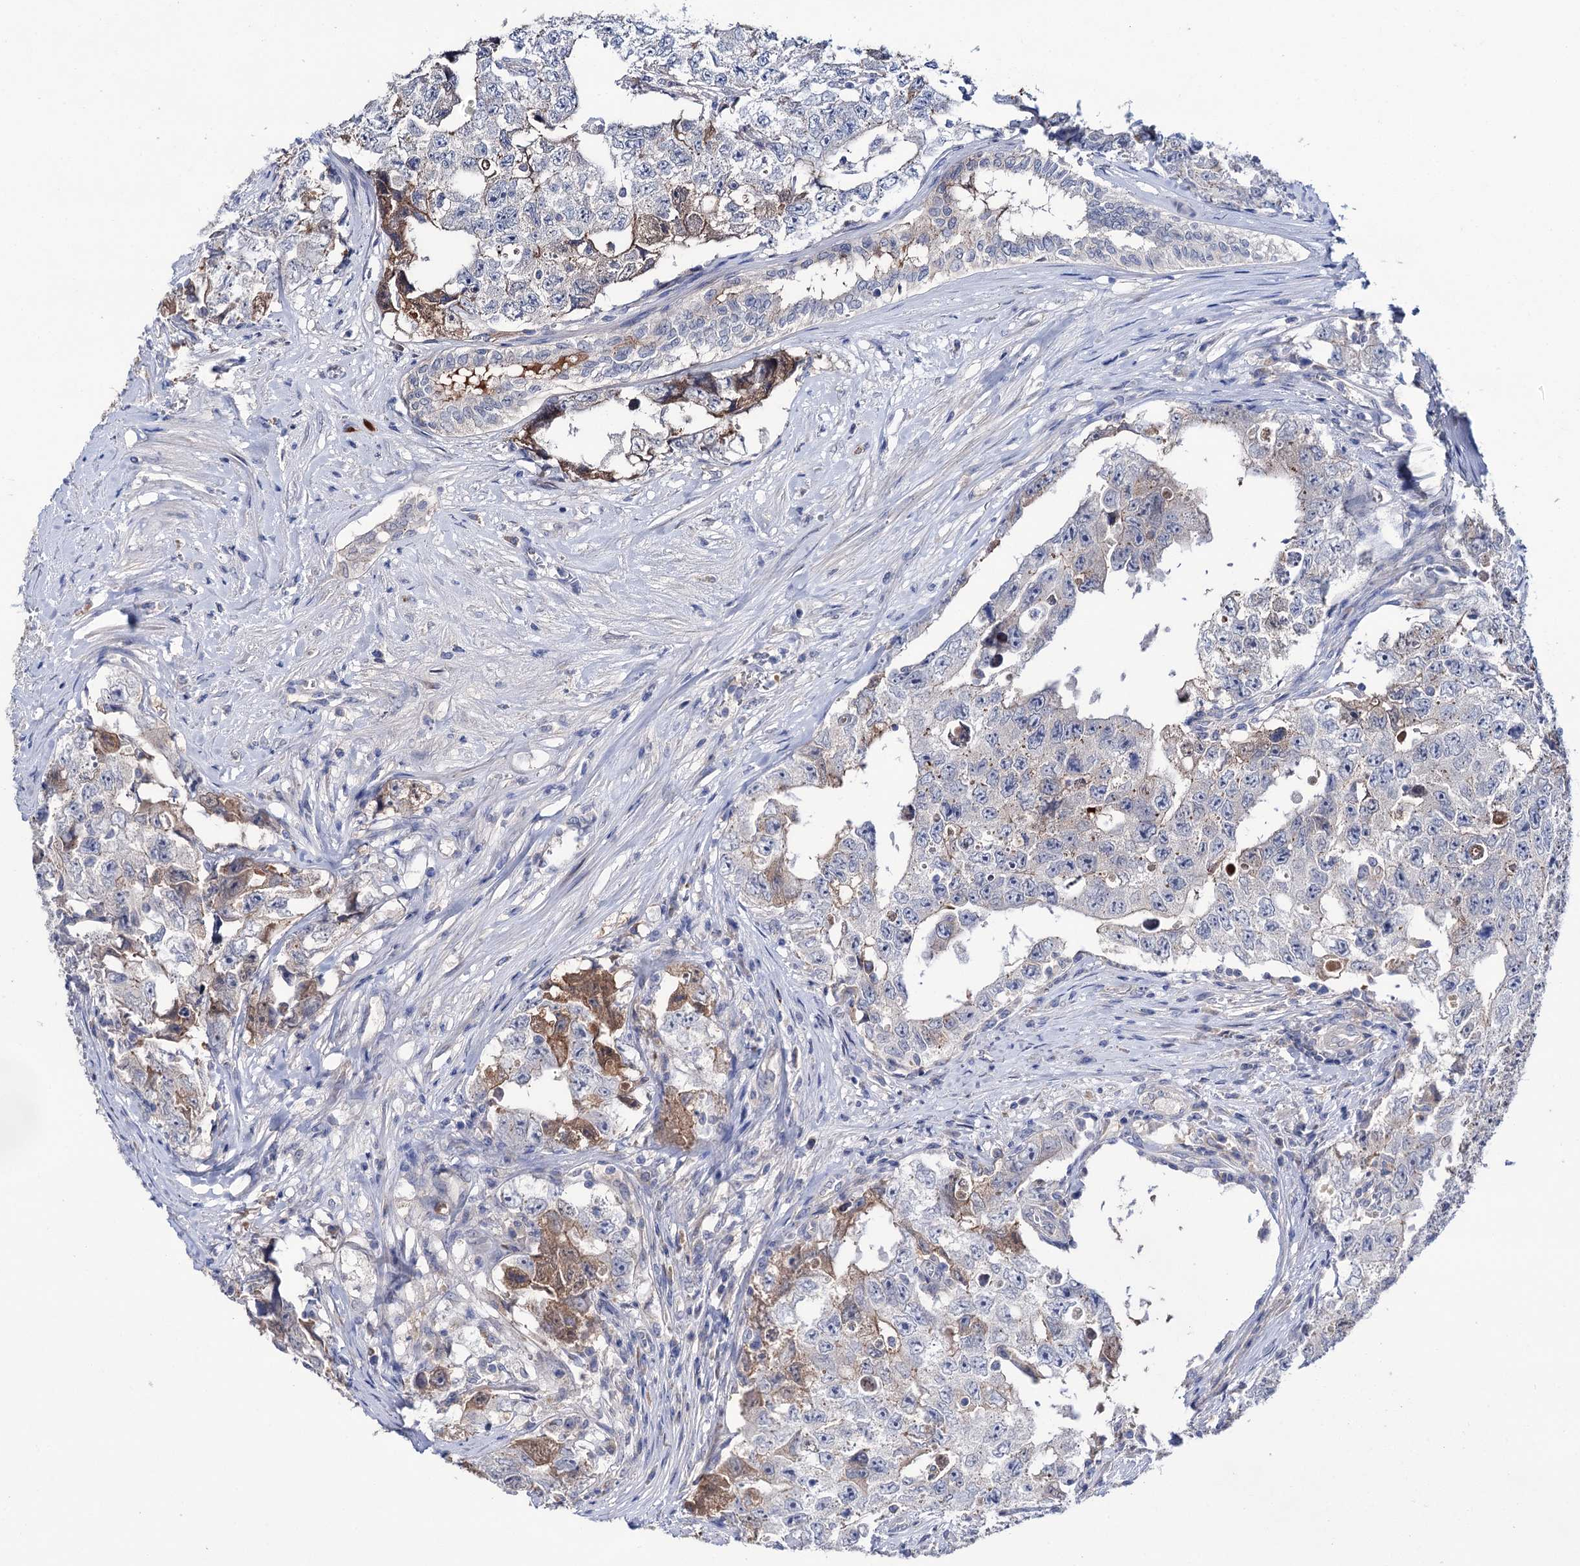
{"staining": {"intensity": "weak", "quantity": "<25%", "location": "cytoplasmic/membranous"}, "tissue": "testis cancer", "cell_type": "Tumor cells", "image_type": "cancer", "snomed": [{"axis": "morphology", "description": "Carcinoma, Embryonal, NOS"}, {"axis": "topography", "description": "Testis"}], "caption": "Immunohistochemistry (IHC) of testis cancer (embryonal carcinoma) shows no staining in tumor cells.", "gene": "PPP1R32", "patient": {"sex": "male", "age": 17}}